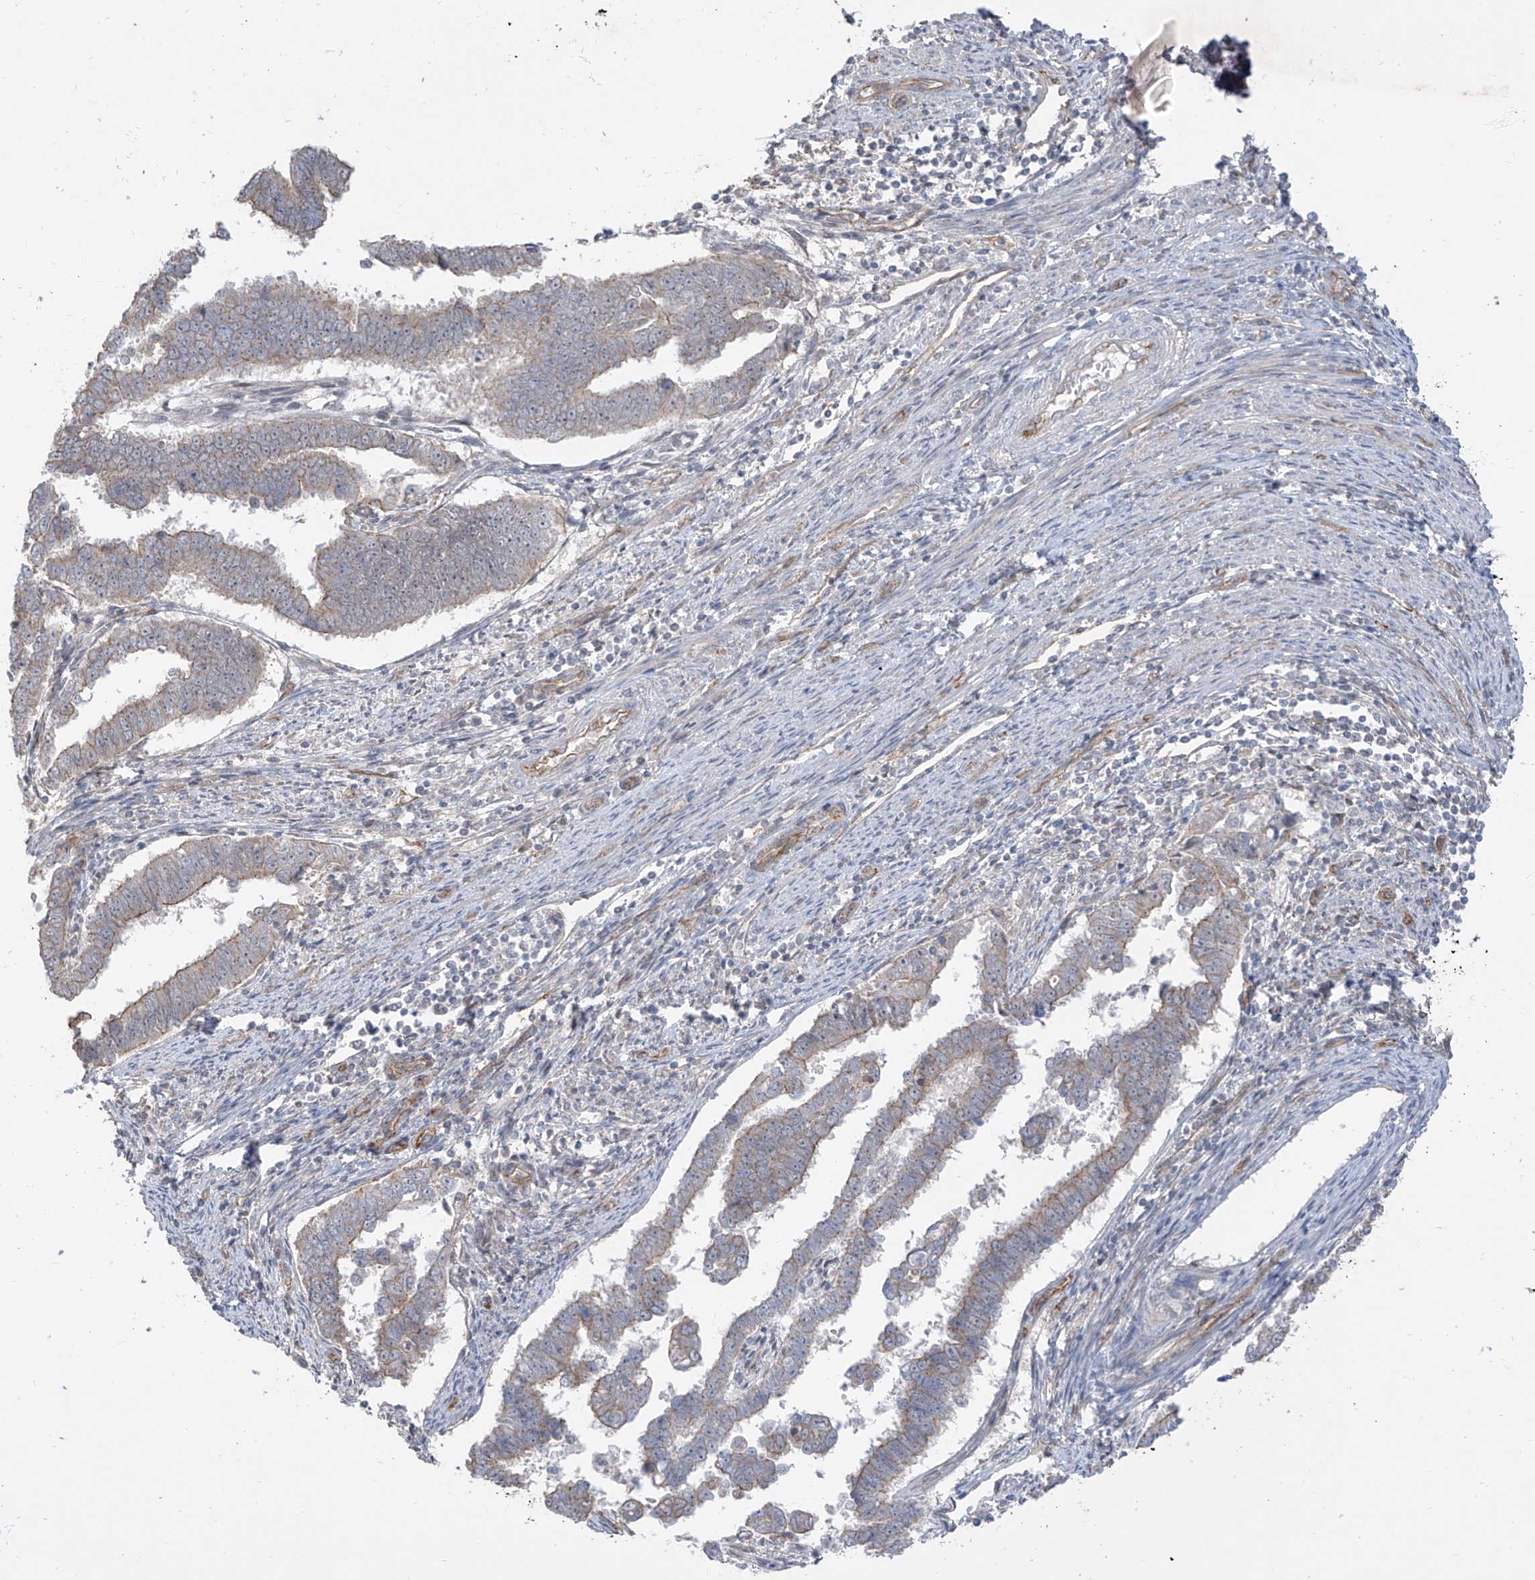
{"staining": {"intensity": "weak", "quantity": "<25%", "location": "cytoplasmic/membranous"}, "tissue": "endometrial cancer", "cell_type": "Tumor cells", "image_type": "cancer", "snomed": [{"axis": "morphology", "description": "Adenocarcinoma, NOS"}, {"axis": "topography", "description": "Endometrium"}], "caption": "Immunohistochemistry (IHC) image of neoplastic tissue: human adenocarcinoma (endometrial) stained with DAB displays no significant protein expression in tumor cells.", "gene": "EPHX4", "patient": {"sex": "female", "age": 75}}